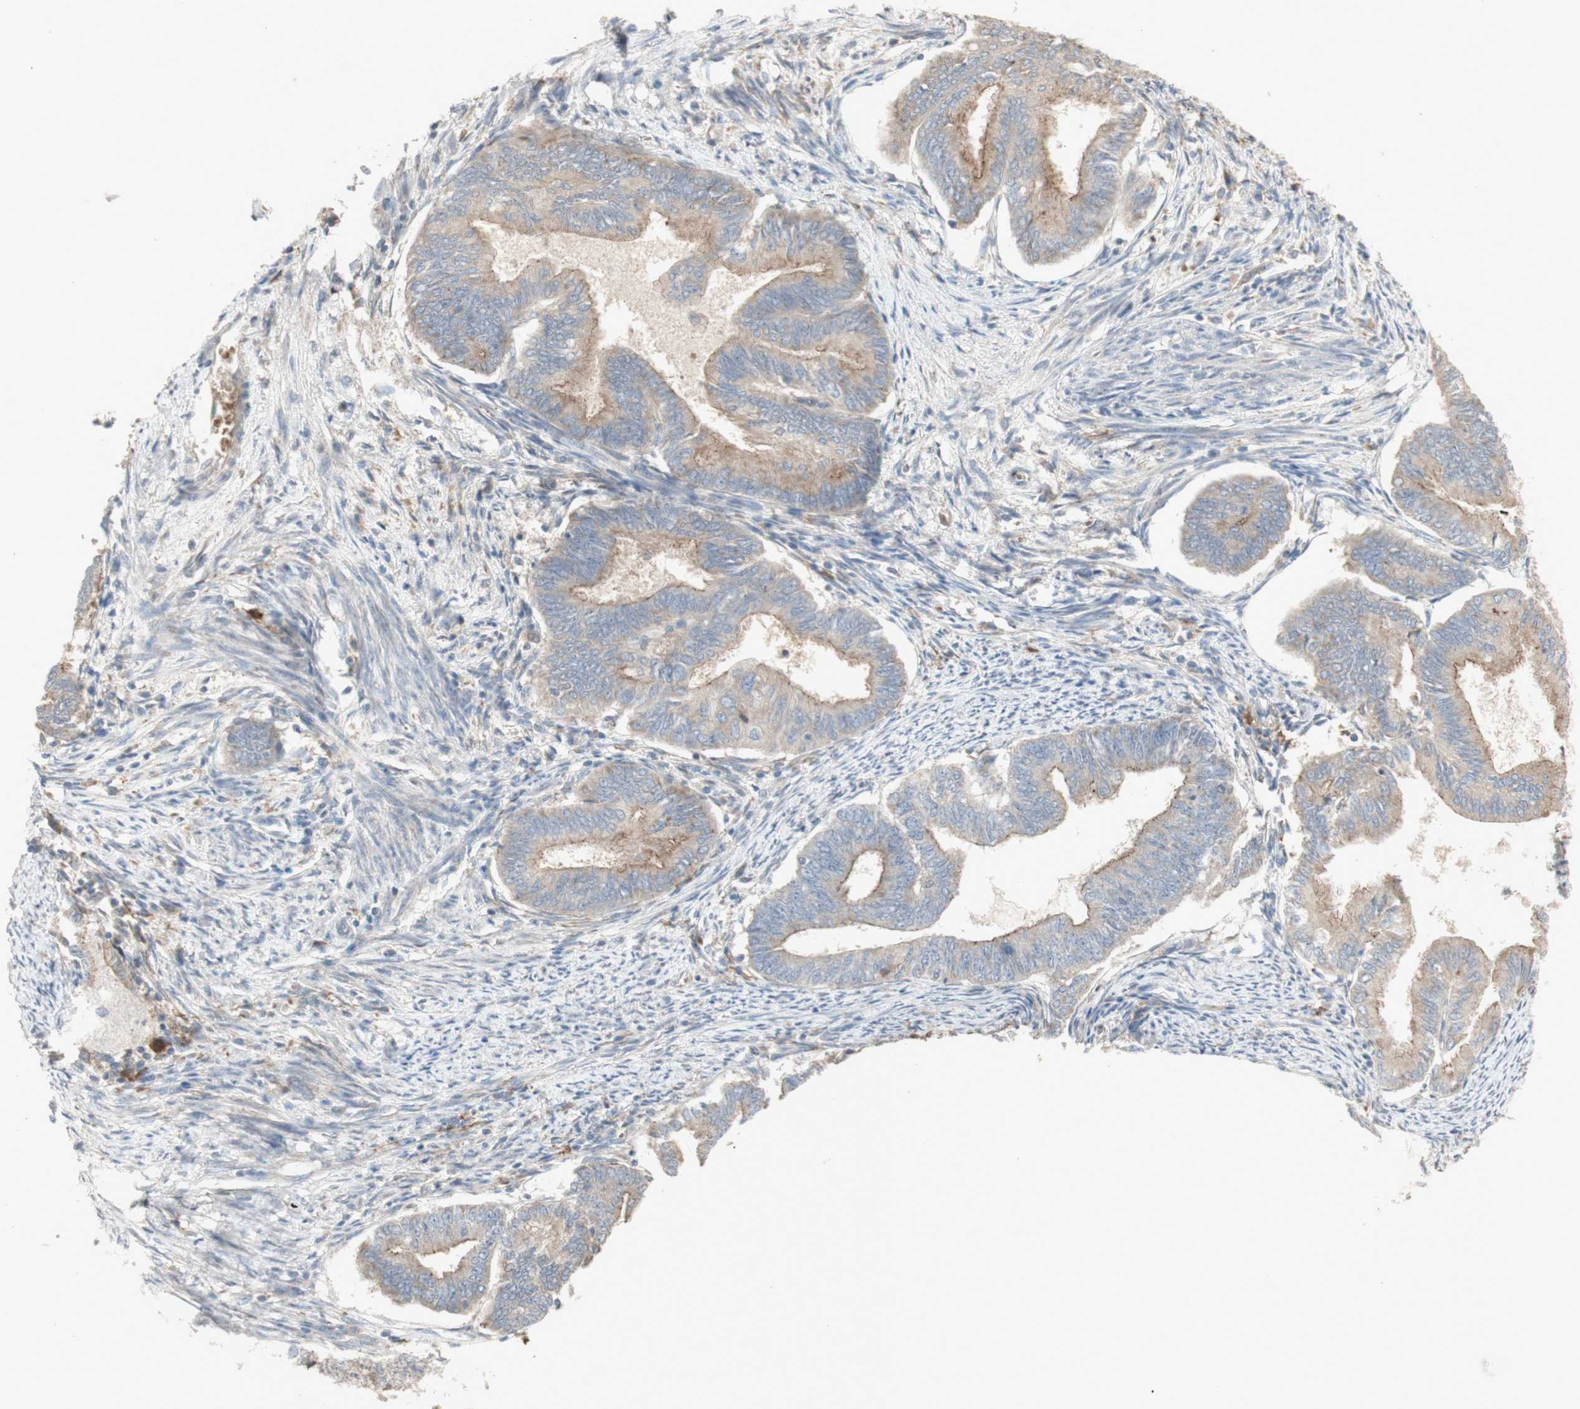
{"staining": {"intensity": "weak", "quantity": ">75%", "location": "cytoplasmic/membranous"}, "tissue": "endometrial cancer", "cell_type": "Tumor cells", "image_type": "cancer", "snomed": [{"axis": "morphology", "description": "Adenocarcinoma, NOS"}, {"axis": "topography", "description": "Endometrium"}], "caption": "DAB (3,3'-diaminobenzidine) immunohistochemical staining of endometrial cancer exhibits weak cytoplasmic/membranous protein staining in about >75% of tumor cells.", "gene": "PTGER4", "patient": {"sex": "female", "age": 86}}